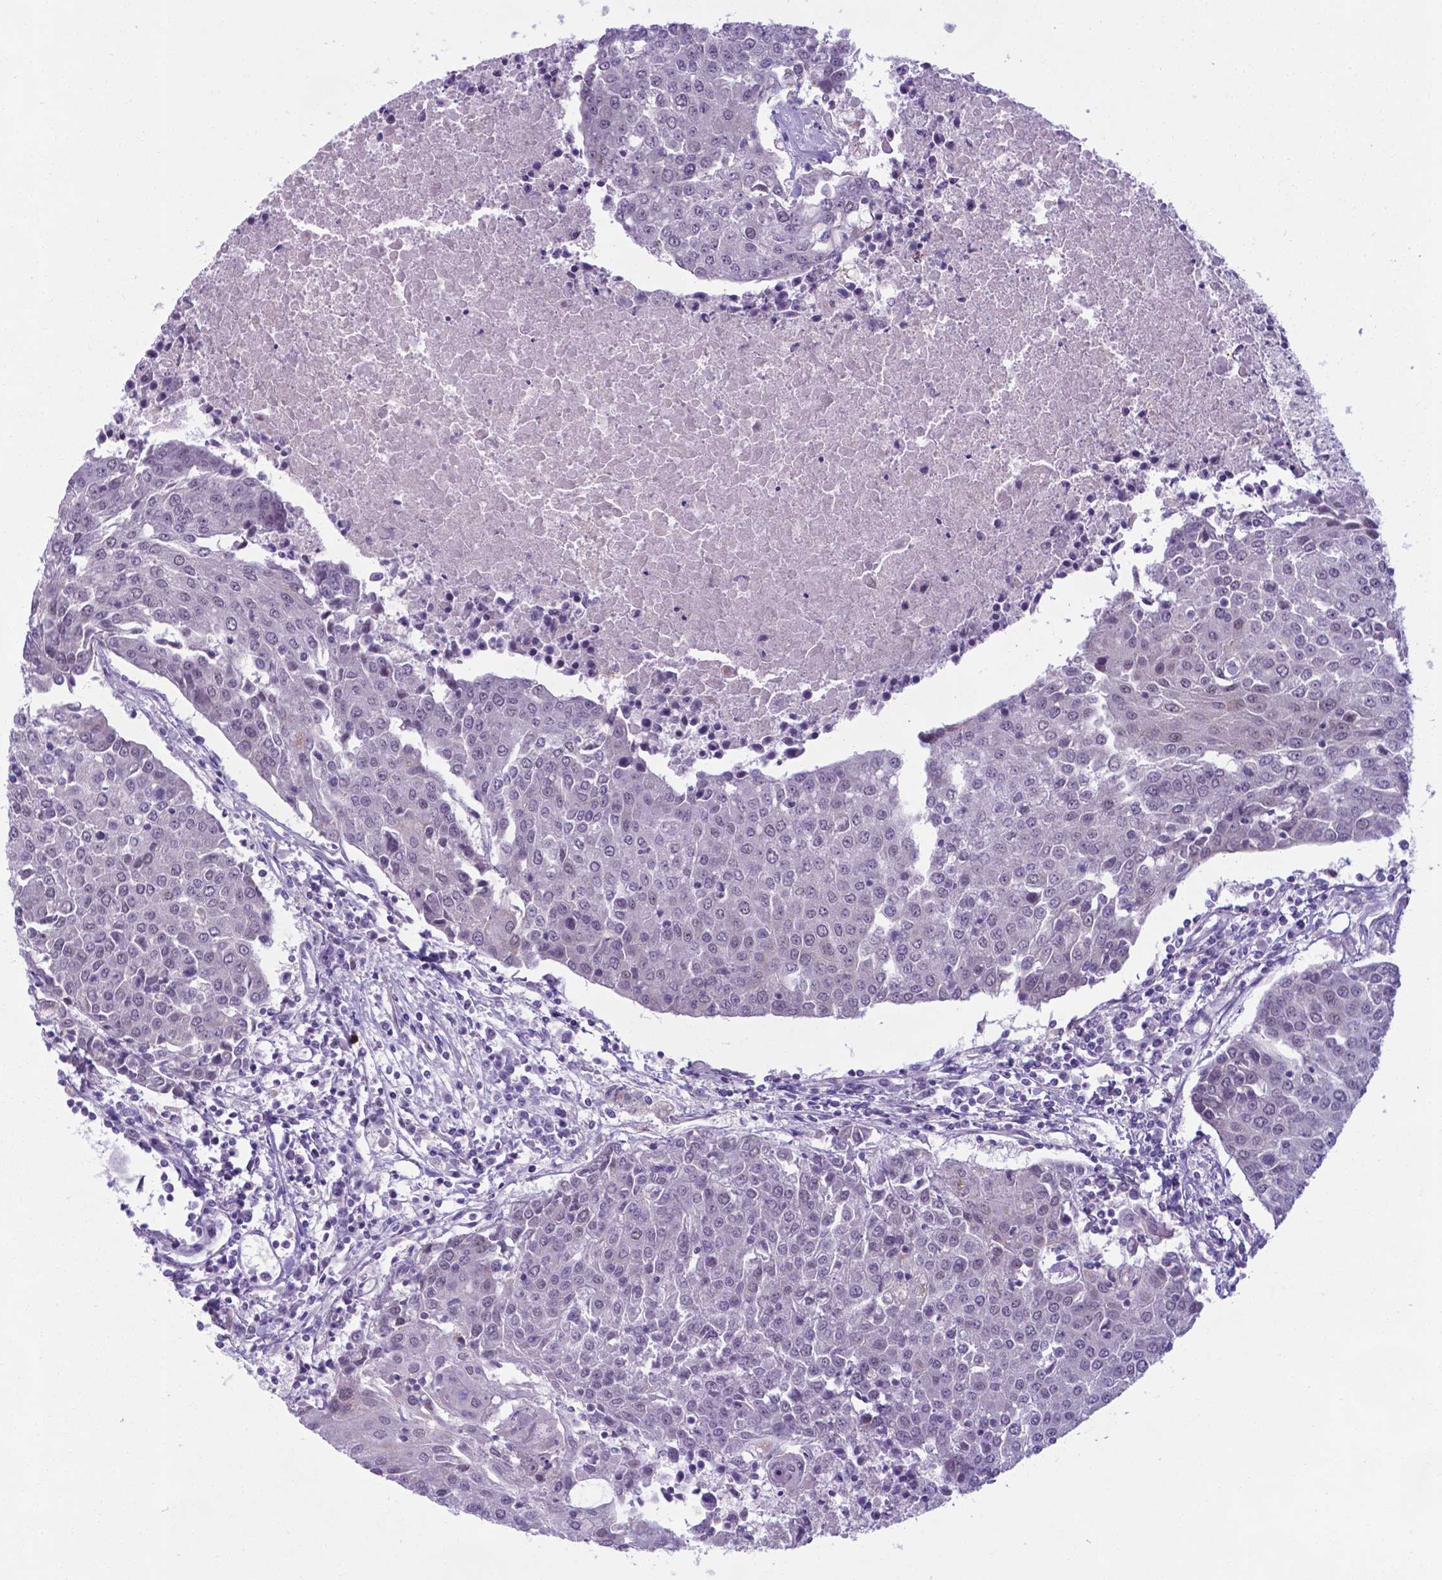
{"staining": {"intensity": "negative", "quantity": "none", "location": "none"}, "tissue": "urothelial cancer", "cell_type": "Tumor cells", "image_type": "cancer", "snomed": [{"axis": "morphology", "description": "Urothelial carcinoma, High grade"}, {"axis": "topography", "description": "Urinary bladder"}], "caption": "Immunohistochemistry (IHC) of human high-grade urothelial carcinoma shows no staining in tumor cells.", "gene": "AP5B1", "patient": {"sex": "female", "age": 85}}